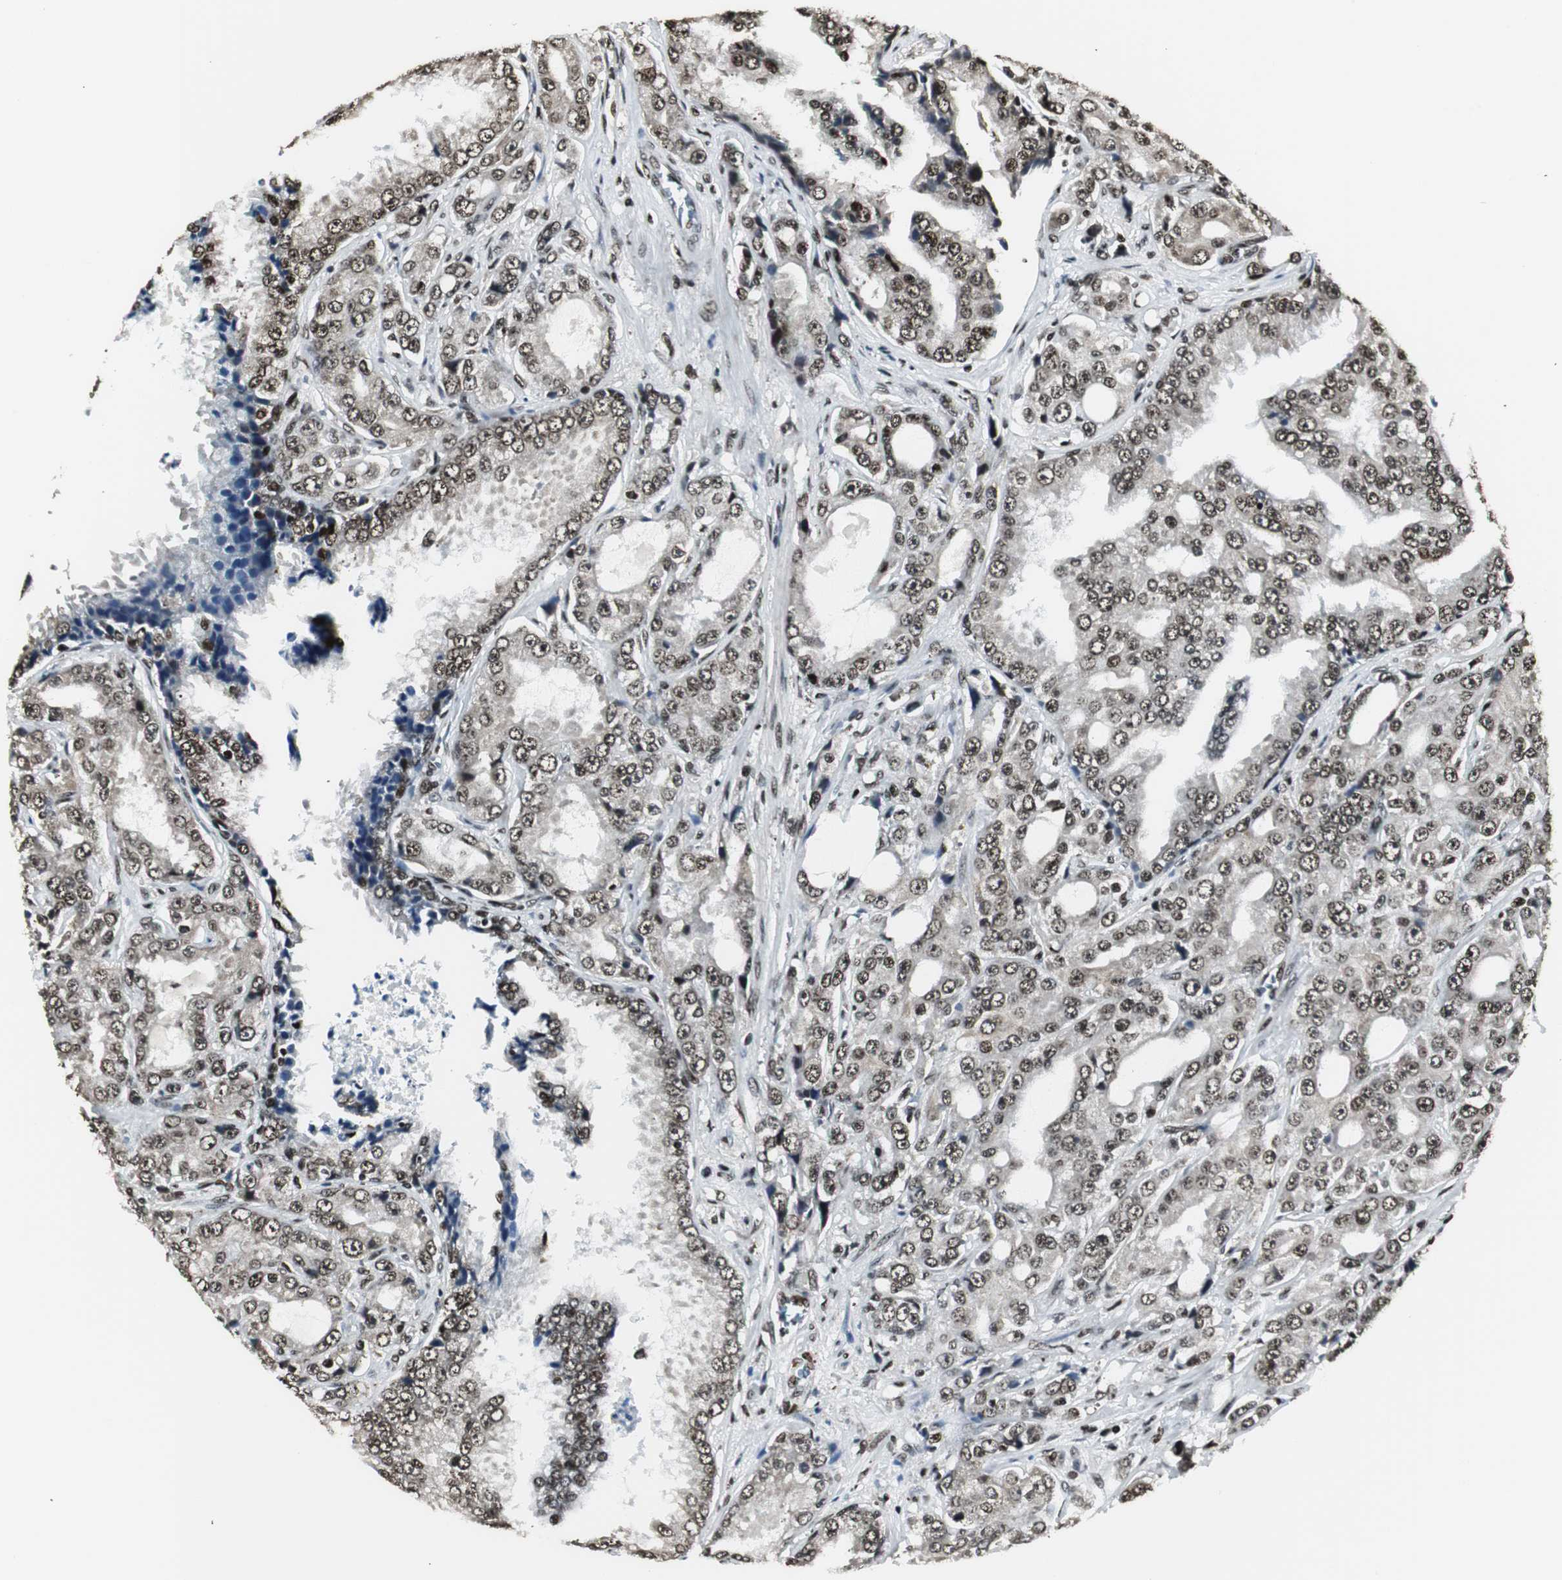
{"staining": {"intensity": "strong", "quantity": ">75%", "location": "nuclear"}, "tissue": "prostate cancer", "cell_type": "Tumor cells", "image_type": "cancer", "snomed": [{"axis": "morphology", "description": "Adenocarcinoma, High grade"}, {"axis": "topography", "description": "Prostate"}], "caption": "Brown immunohistochemical staining in prostate cancer (high-grade adenocarcinoma) demonstrates strong nuclear expression in approximately >75% of tumor cells.", "gene": "PARN", "patient": {"sex": "male", "age": 73}}